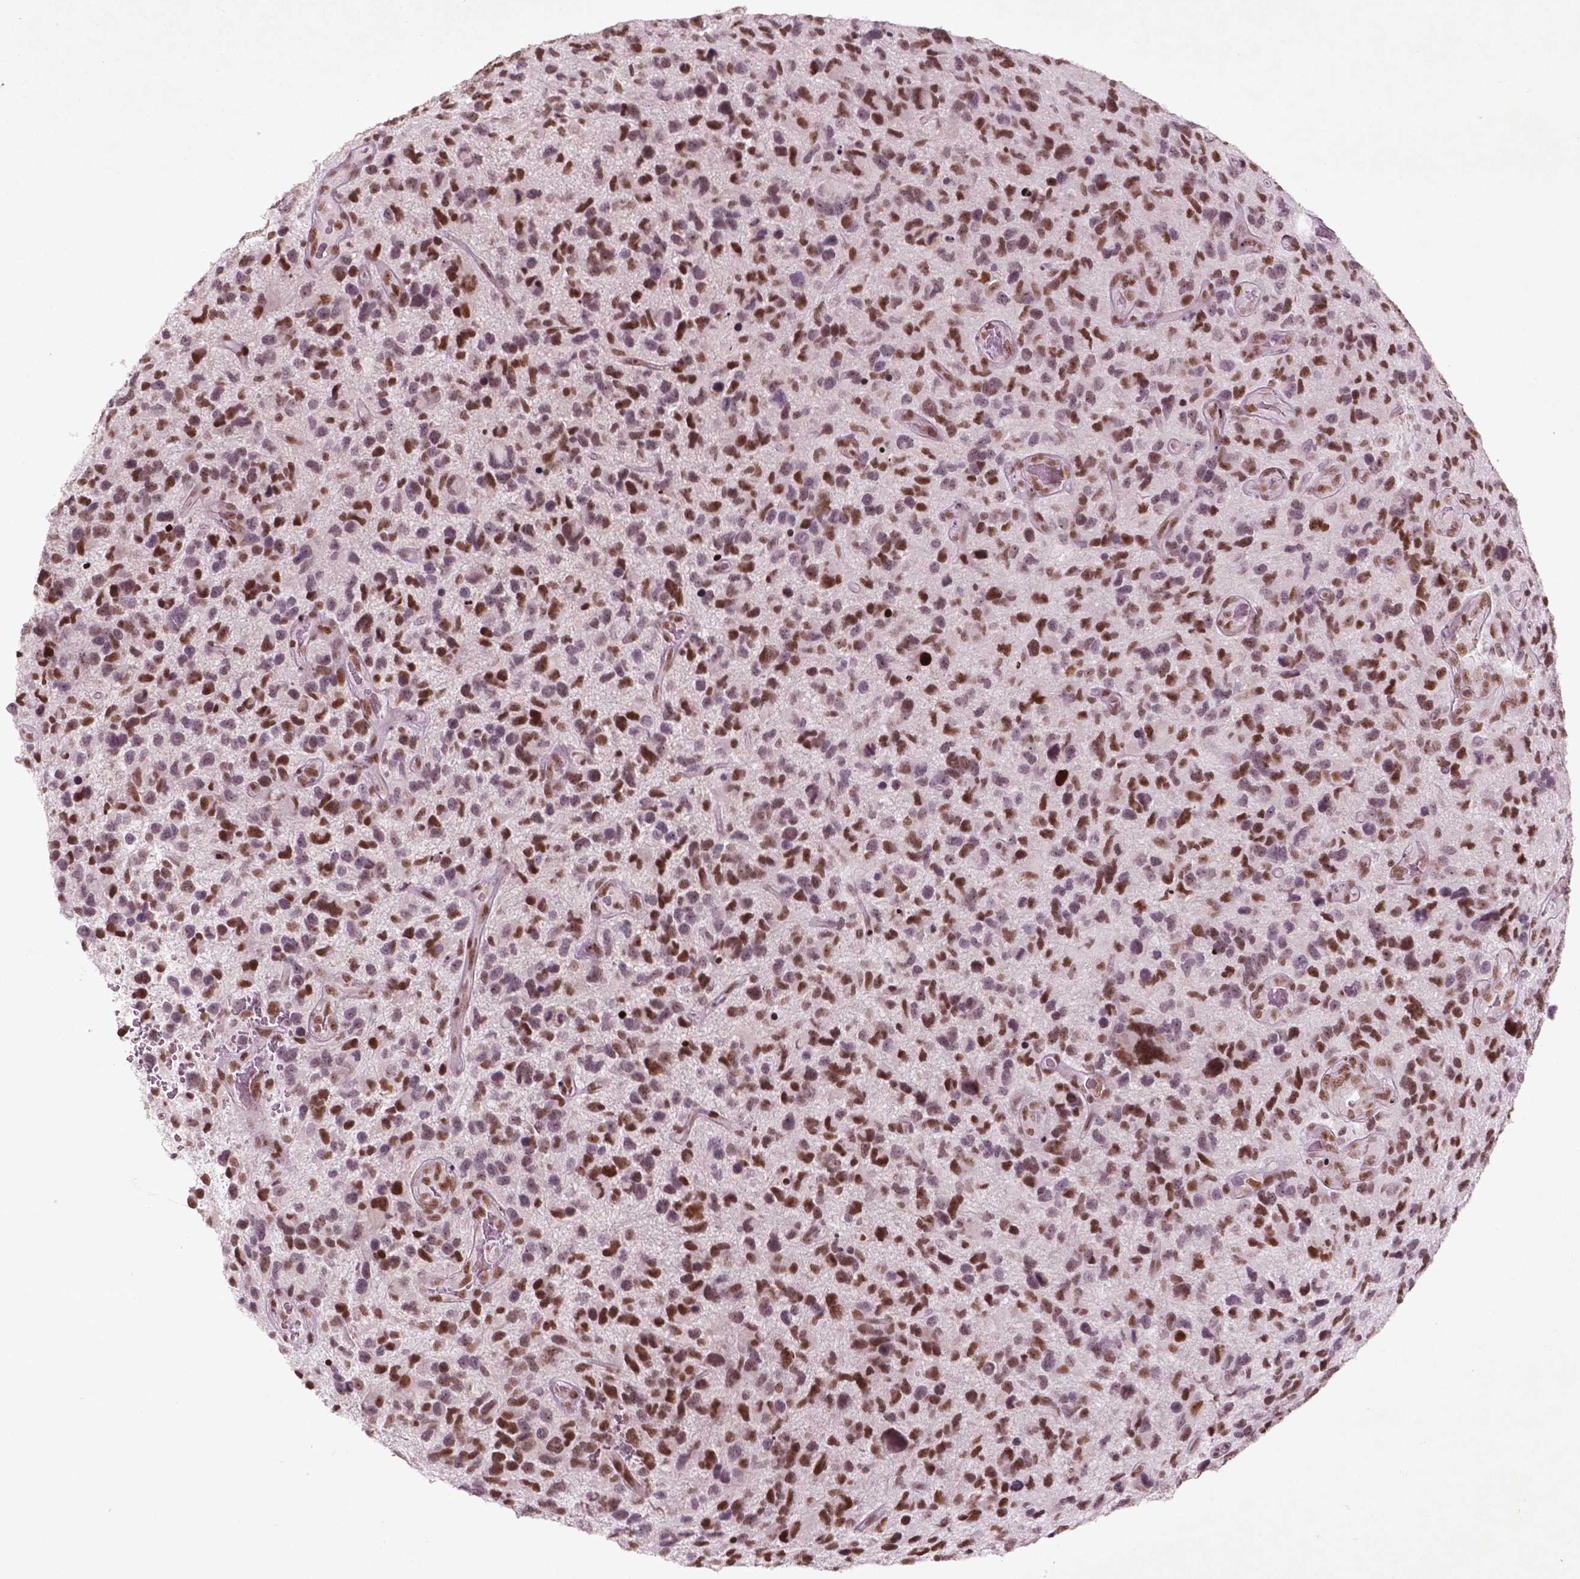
{"staining": {"intensity": "strong", "quantity": ">75%", "location": "nuclear"}, "tissue": "glioma", "cell_type": "Tumor cells", "image_type": "cancer", "snomed": [{"axis": "morphology", "description": "Glioma, malignant, NOS"}, {"axis": "morphology", "description": "Glioma, malignant, High grade"}, {"axis": "topography", "description": "Brain"}], "caption": "Tumor cells show high levels of strong nuclear expression in about >75% of cells in malignant glioma.", "gene": "HMG20B", "patient": {"sex": "female", "age": 71}}